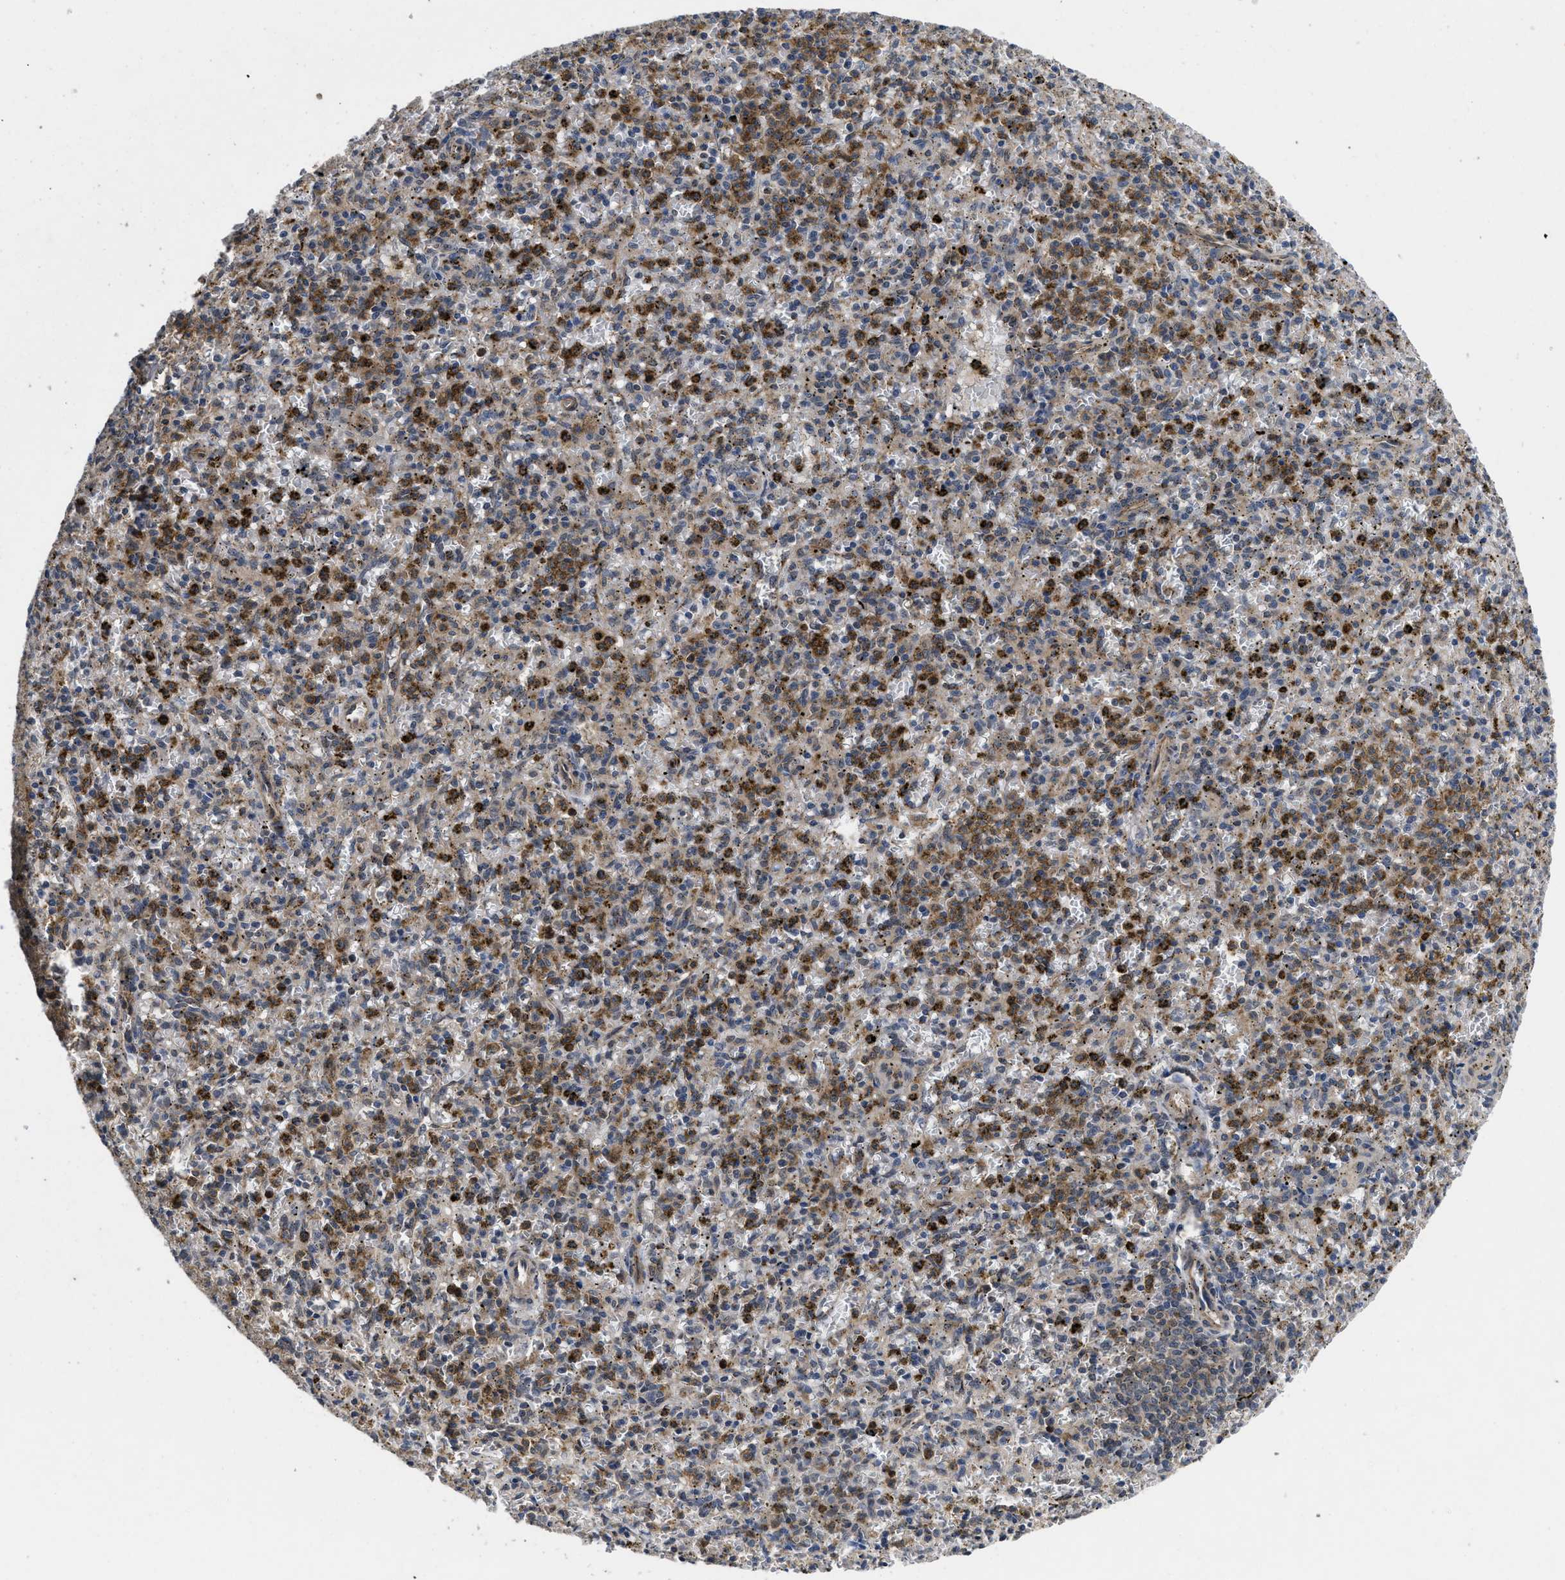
{"staining": {"intensity": "moderate", "quantity": "25%-75%", "location": "cytoplasmic/membranous"}, "tissue": "spleen", "cell_type": "Cells in red pulp", "image_type": "normal", "snomed": [{"axis": "morphology", "description": "Normal tissue, NOS"}, {"axis": "topography", "description": "Spleen"}], "caption": "Immunohistochemical staining of benign human spleen demonstrates medium levels of moderate cytoplasmic/membranous staining in about 25%-75% of cells in red pulp.", "gene": "PKD2", "patient": {"sex": "male", "age": 72}}